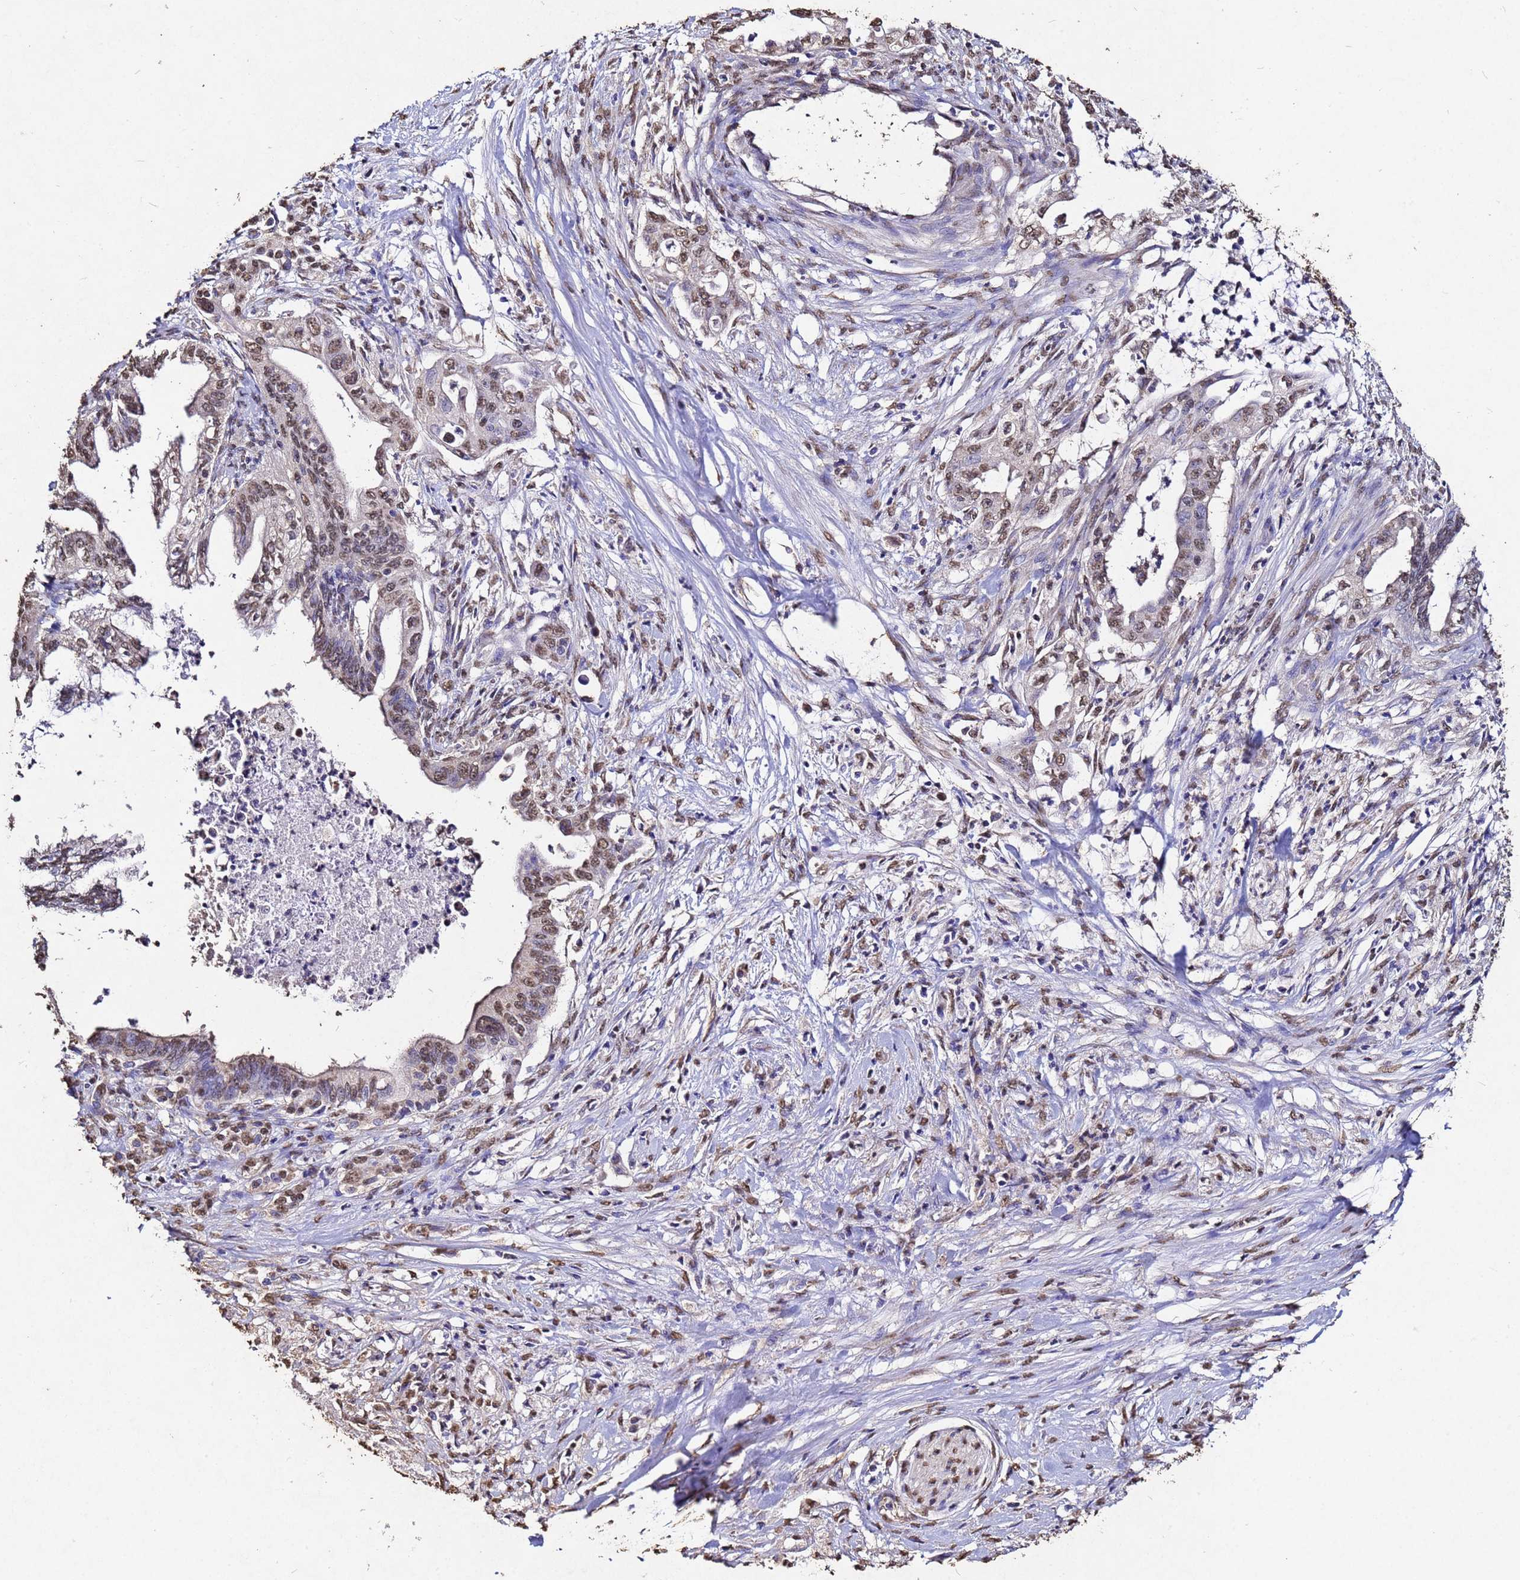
{"staining": {"intensity": "moderate", "quantity": ">75%", "location": "nuclear"}, "tissue": "pancreatic cancer", "cell_type": "Tumor cells", "image_type": "cancer", "snomed": [{"axis": "morphology", "description": "Adenocarcinoma, NOS"}, {"axis": "topography", "description": "Pancreas"}], "caption": "The histopathology image exhibits immunohistochemical staining of pancreatic cancer (adenocarcinoma). There is moderate nuclear staining is seen in approximately >75% of tumor cells. (Brightfield microscopy of DAB IHC at high magnification).", "gene": "MYOCD", "patient": {"sex": "male", "age": 58}}